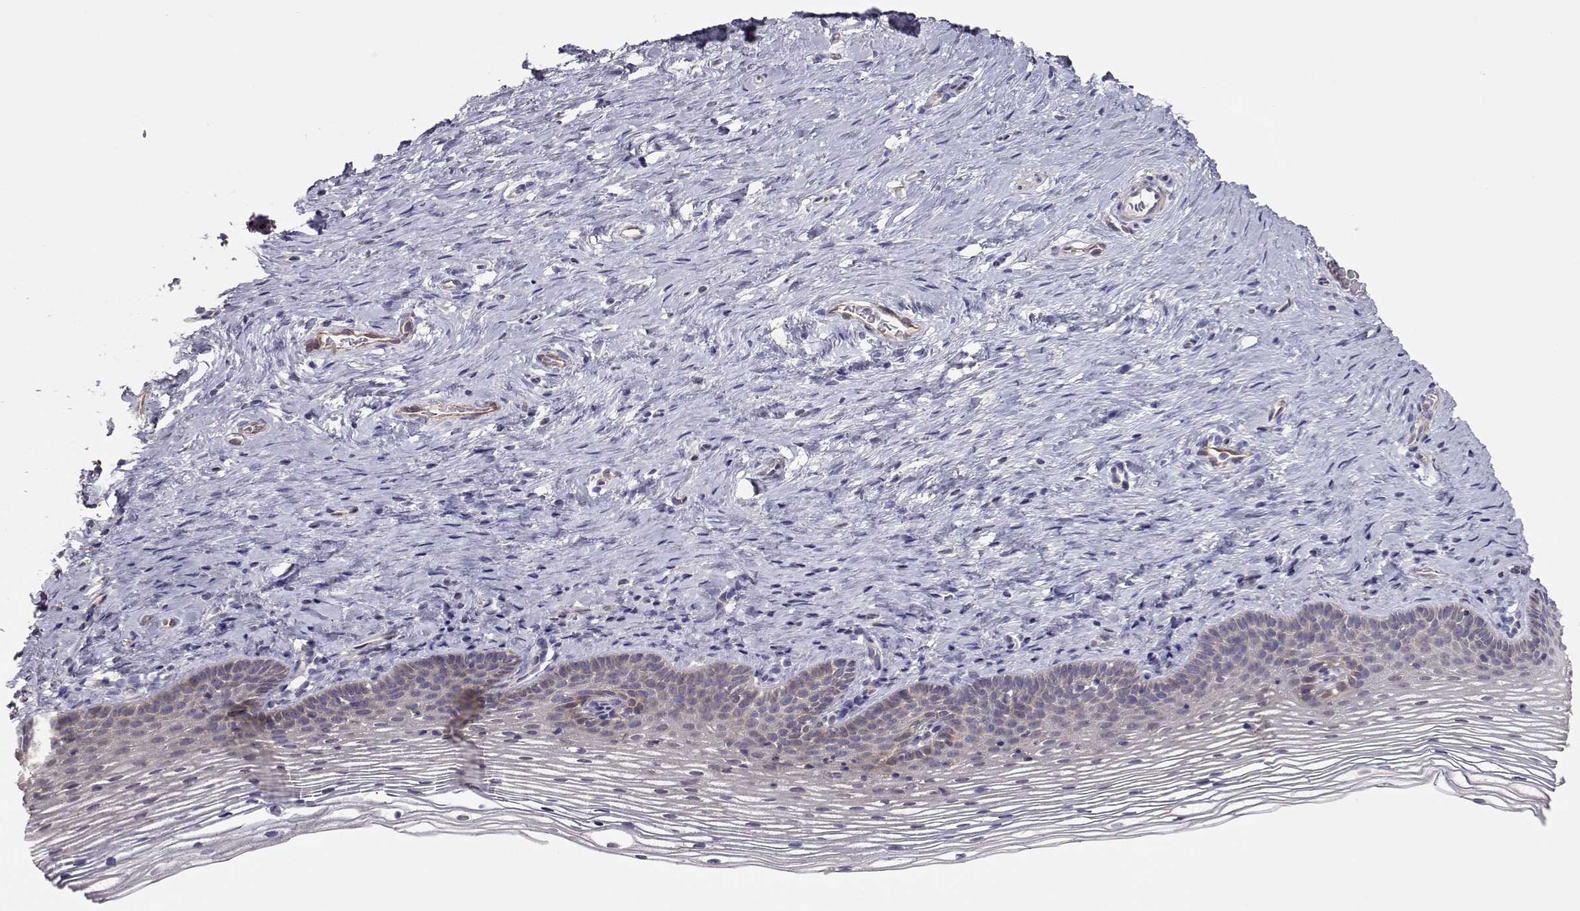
{"staining": {"intensity": "negative", "quantity": "none", "location": "none"}, "tissue": "cervix", "cell_type": "Glandular cells", "image_type": "normal", "snomed": [{"axis": "morphology", "description": "Normal tissue, NOS"}, {"axis": "topography", "description": "Cervix"}], "caption": "IHC histopathology image of normal cervix stained for a protein (brown), which demonstrates no staining in glandular cells. Brightfield microscopy of IHC stained with DAB (3,3'-diaminobenzidine) (brown) and hematoxylin (blue), captured at high magnification.", "gene": "NCAM2", "patient": {"sex": "female", "age": 39}}